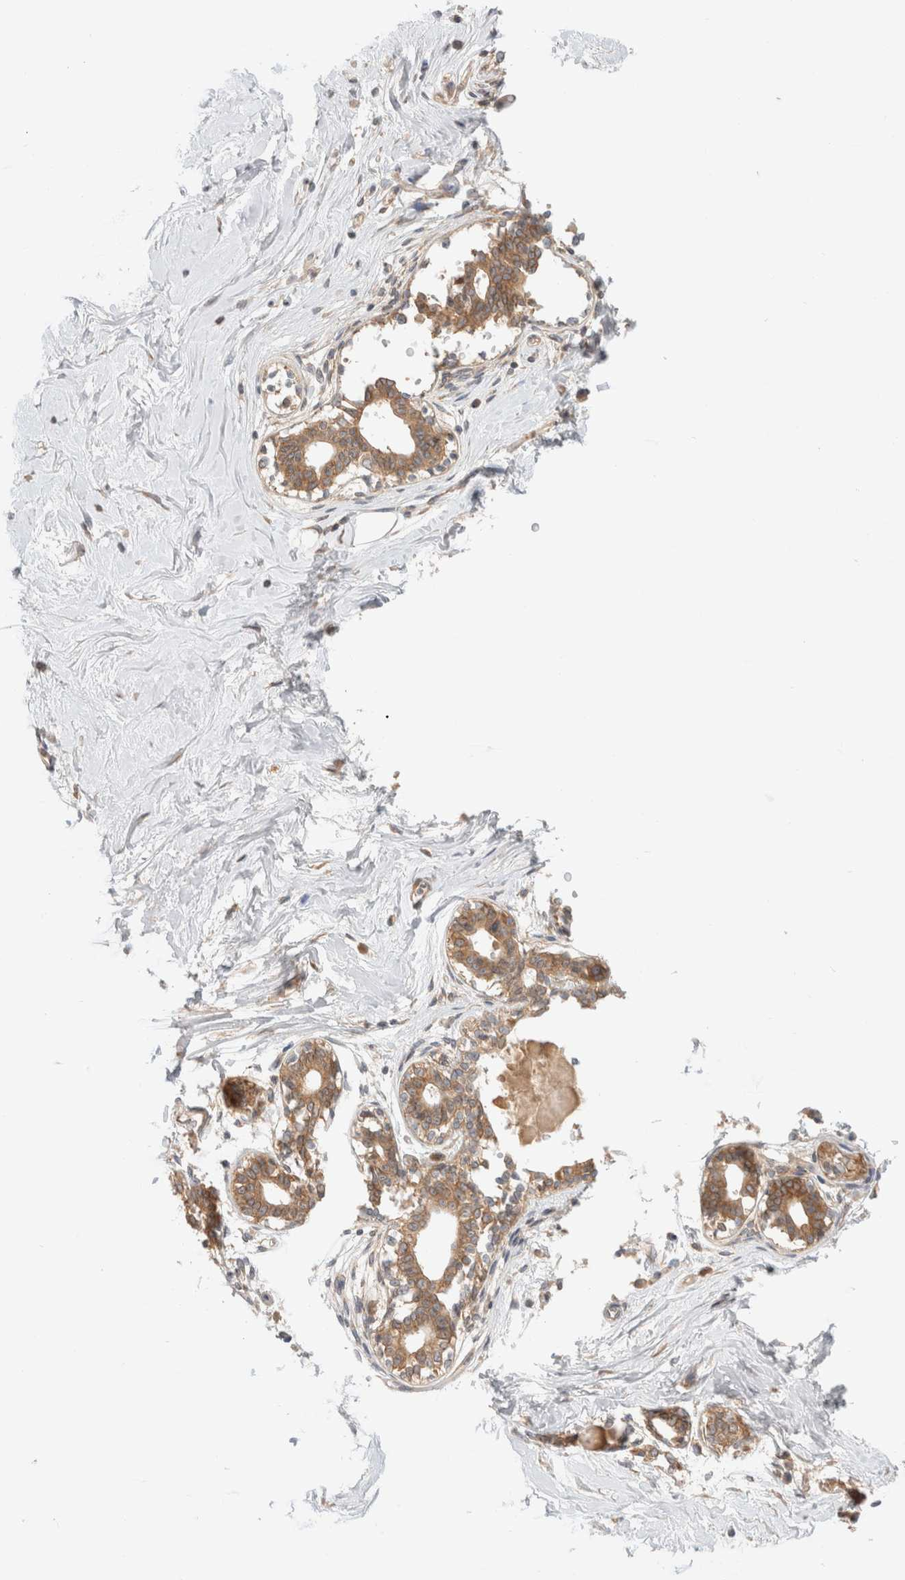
{"staining": {"intensity": "negative", "quantity": "none", "location": "none"}, "tissue": "breast", "cell_type": "Adipocytes", "image_type": "normal", "snomed": [{"axis": "morphology", "description": "Normal tissue, NOS"}, {"axis": "topography", "description": "Breast"}], "caption": "A high-resolution histopathology image shows immunohistochemistry (IHC) staining of unremarkable breast, which shows no significant positivity in adipocytes.", "gene": "MARK3", "patient": {"sex": "female", "age": 45}}